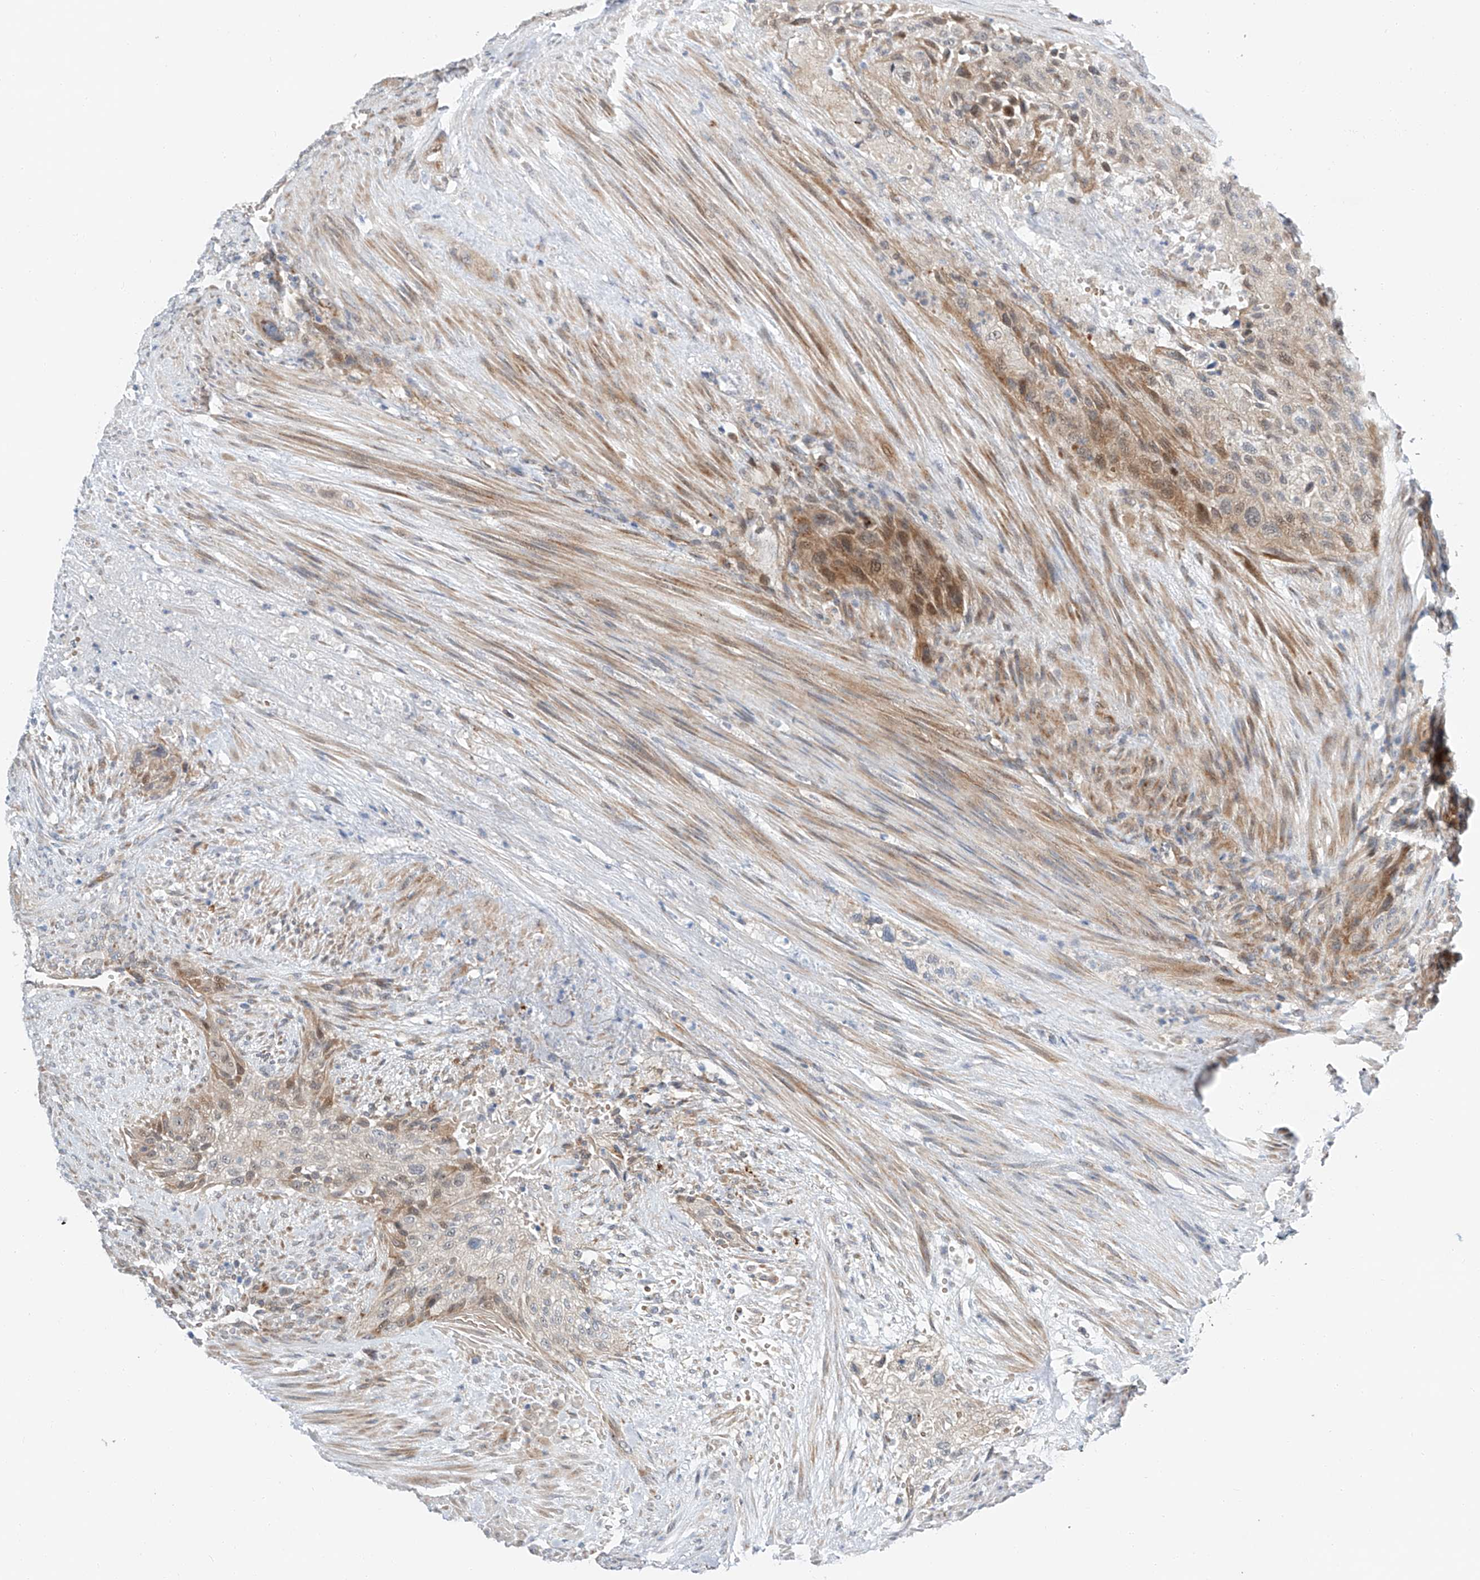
{"staining": {"intensity": "moderate", "quantity": "<25%", "location": "cytoplasmic/membranous,nuclear"}, "tissue": "urothelial cancer", "cell_type": "Tumor cells", "image_type": "cancer", "snomed": [{"axis": "morphology", "description": "Urothelial carcinoma, High grade"}, {"axis": "topography", "description": "Urinary bladder"}], "caption": "The immunohistochemical stain labels moderate cytoplasmic/membranous and nuclear expression in tumor cells of urothelial cancer tissue.", "gene": "CLDND1", "patient": {"sex": "male", "age": 35}}